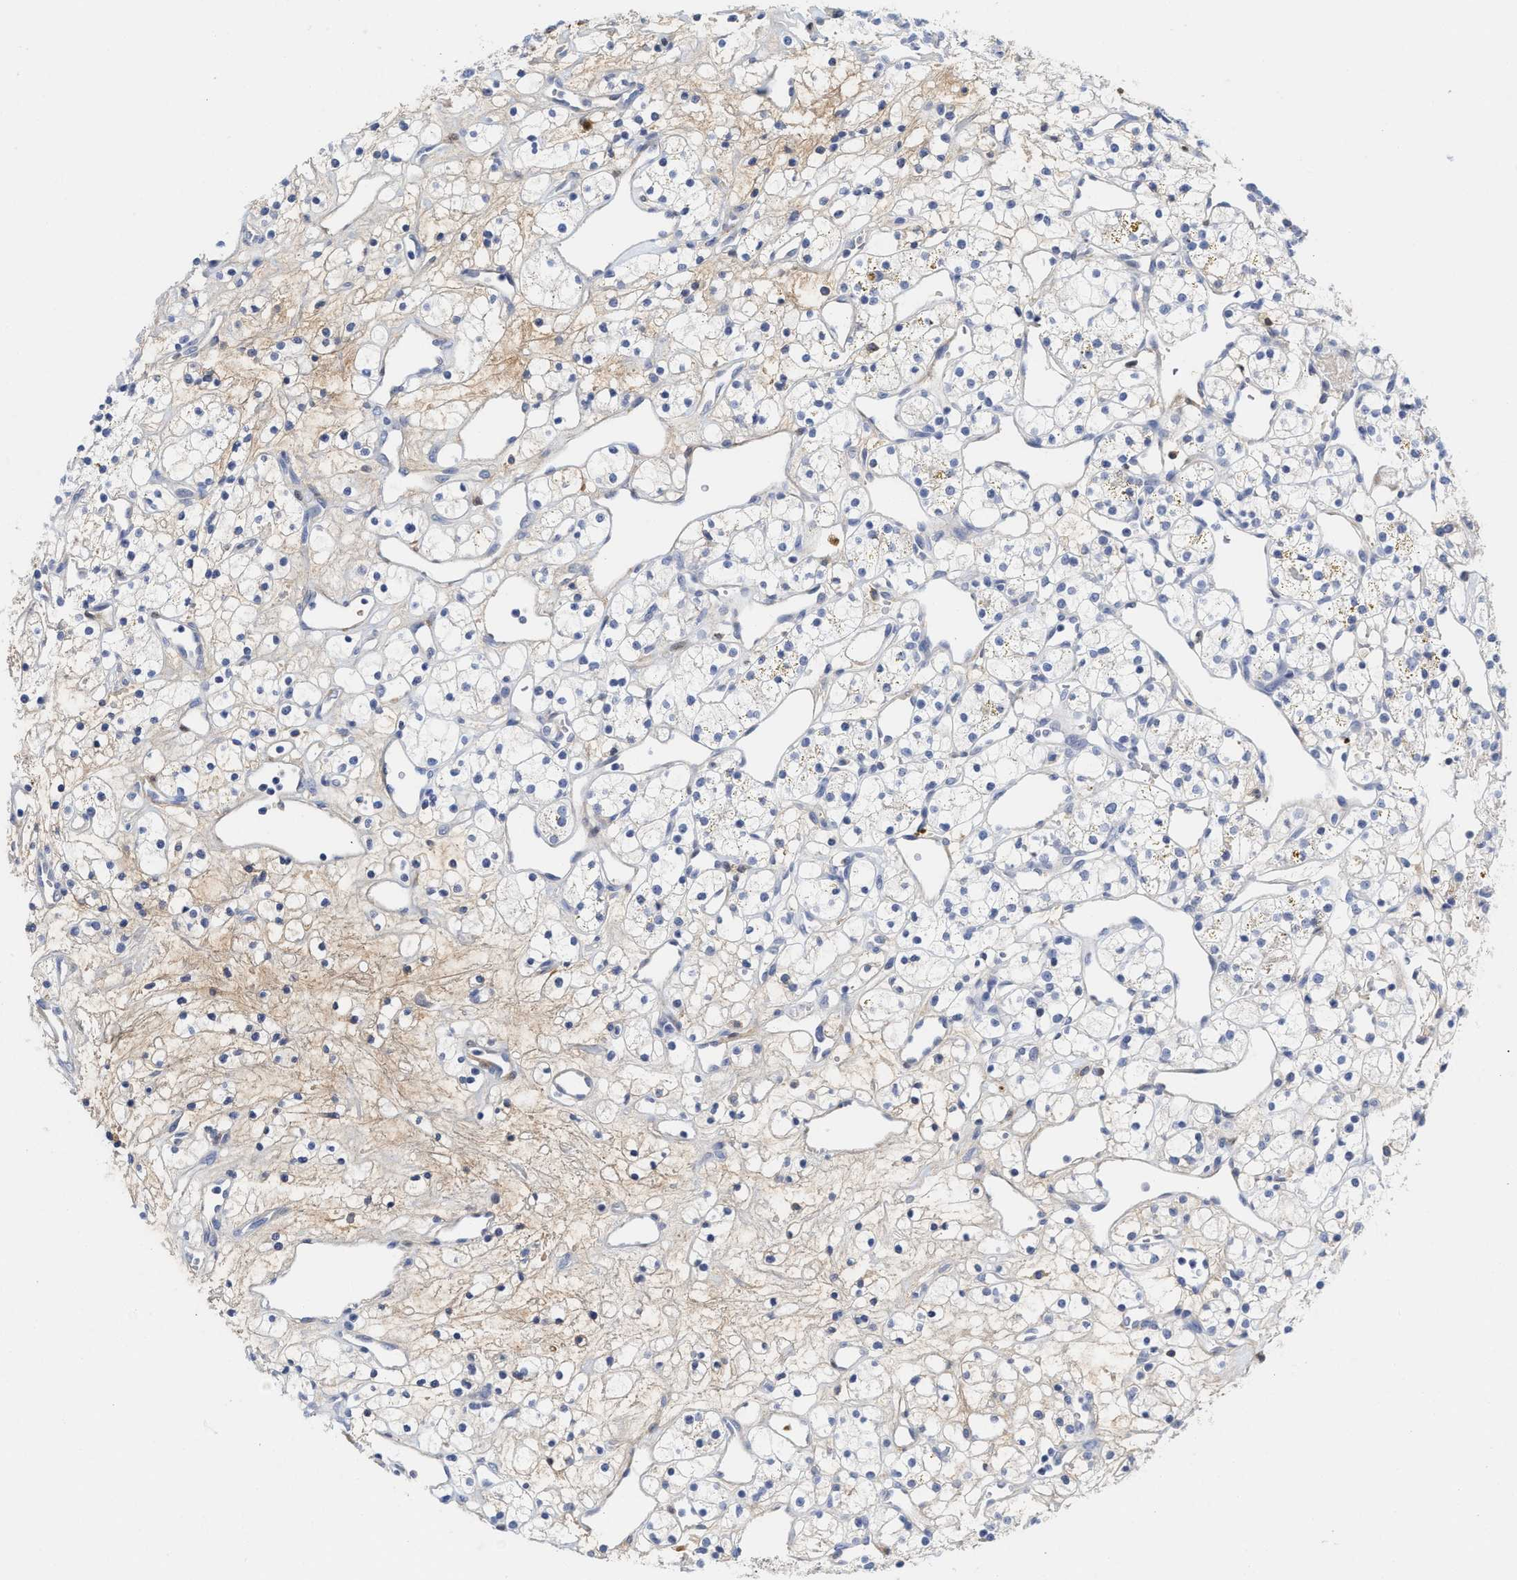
{"staining": {"intensity": "negative", "quantity": "none", "location": "none"}, "tissue": "renal cancer", "cell_type": "Tumor cells", "image_type": "cancer", "snomed": [{"axis": "morphology", "description": "Adenocarcinoma, NOS"}, {"axis": "topography", "description": "Kidney"}], "caption": "Protein analysis of renal cancer reveals no significant expression in tumor cells.", "gene": "C2", "patient": {"sex": "female", "age": 60}}